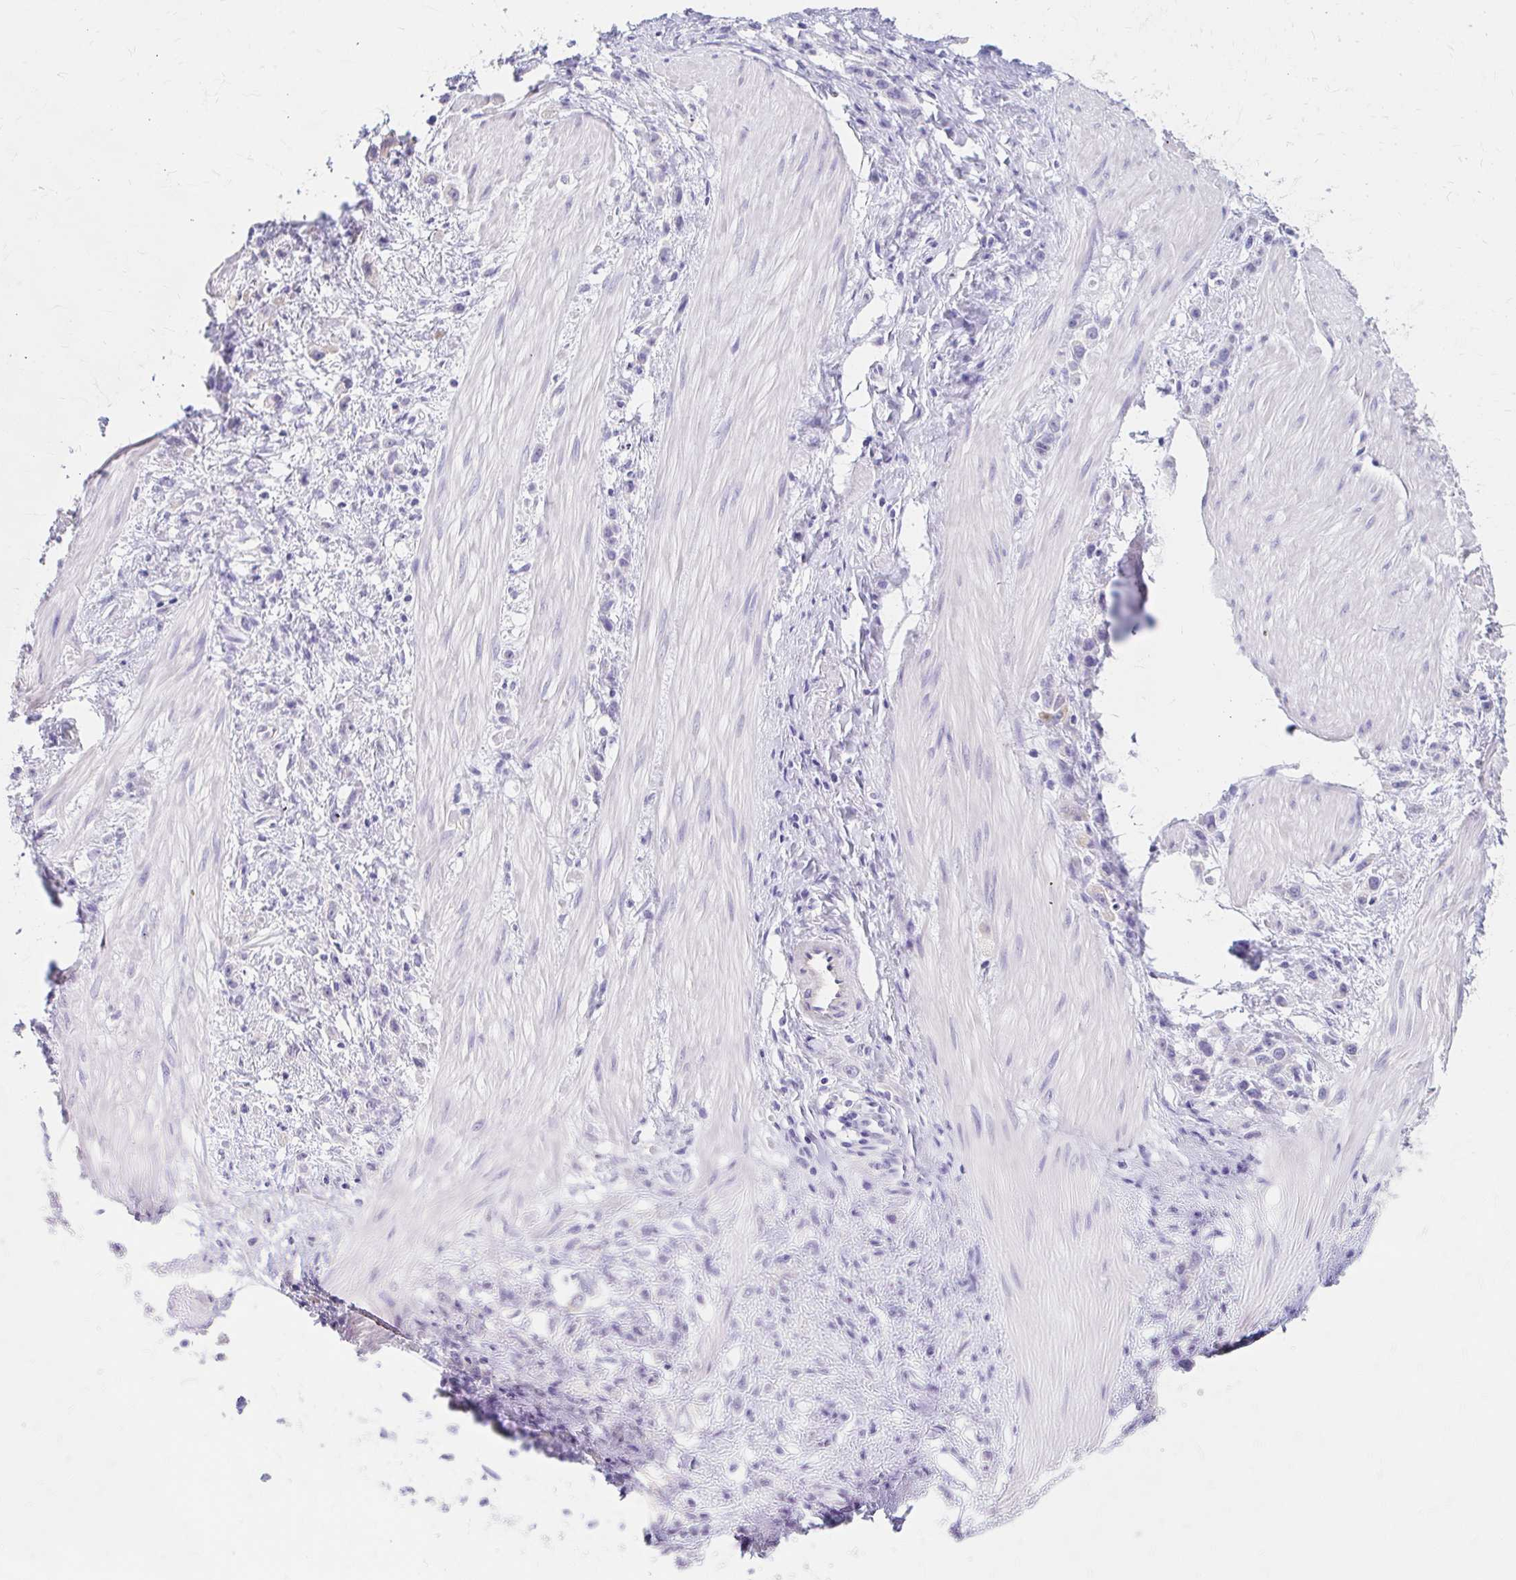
{"staining": {"intensity": "negative", "quantity": "none", "location": "none"}, "tissue": "stomach cancer", "cell_type": "Tumor cells", "image_type": "cancer", "snomed": [{"axis": "morphology", "description": "Adenocarcinoma, NOS"}, {"axis": "topography", "description": "Stomach"}], "caption": "A high-resolution photomicrograph shows immunohistochemistry (IHC) staining of stomach adenocarcinoma, which demonstrates no significant positivity in tumor cells.", "gene": "AZGP1", "patient": {"sex": "male", "age": 47}}